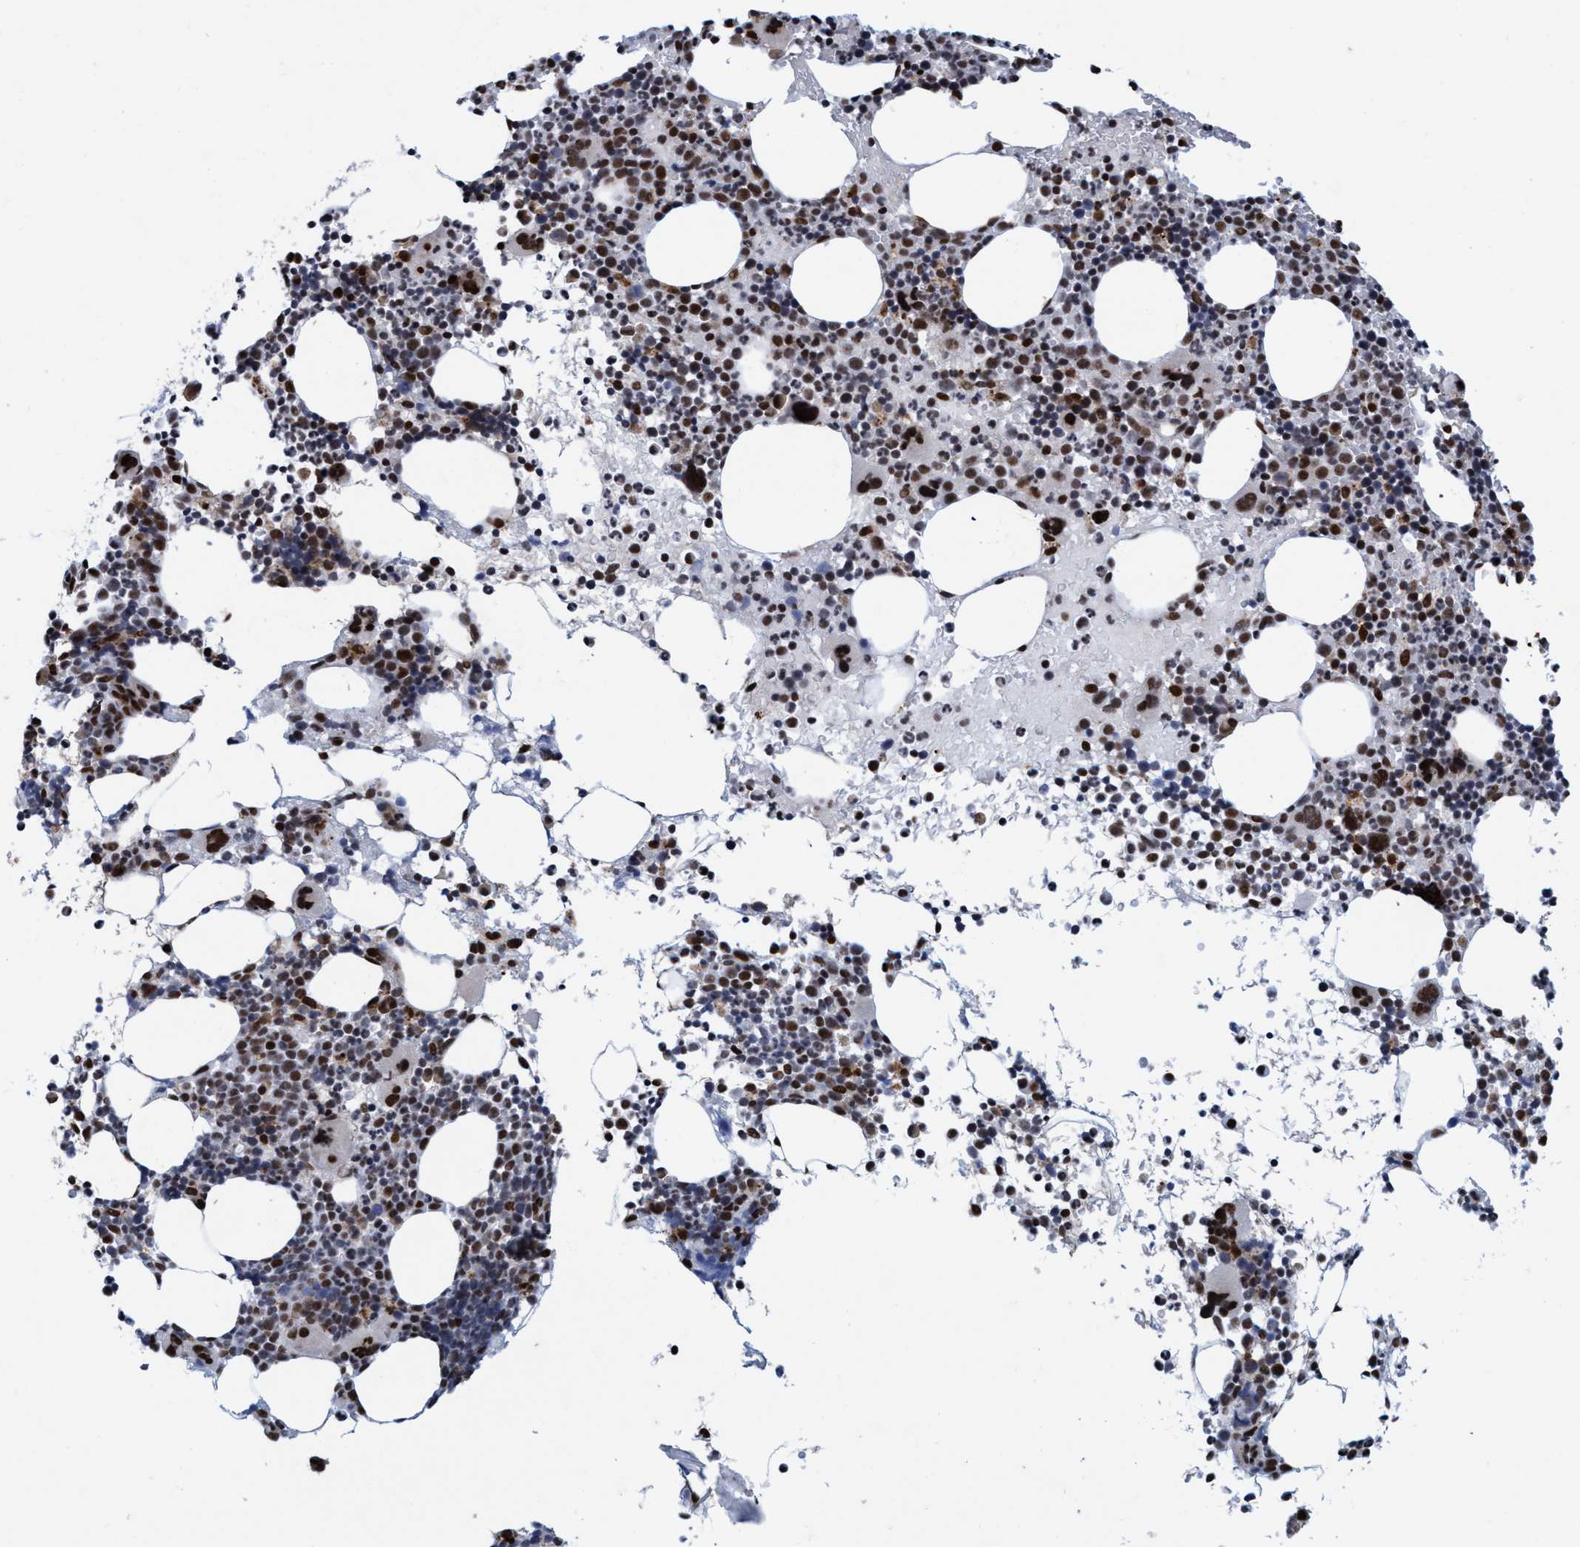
{"staining": {"intensity": "strong", "quantity": ">75%", "location": "nuclear"}, "tissue": "bone marrow", "cell_type": "Hematopoietic cells", "image_type": "normal", "snomed": [{"axis": "morphology", "description": "Normal tissue, NOS"}, {"axis": "morphology", "description": "Inflammation, NOS"}, {"axis": "topography", "description": "Bone marrow"}], "caption": "Immunohistochemical staining of normal human bone marrow shows high levels of strong nuclear positivity in approximately >75% of hematopoietic cells.", "gene": "GLT6D1", "patient": {"sex": "male", "age": 78}}